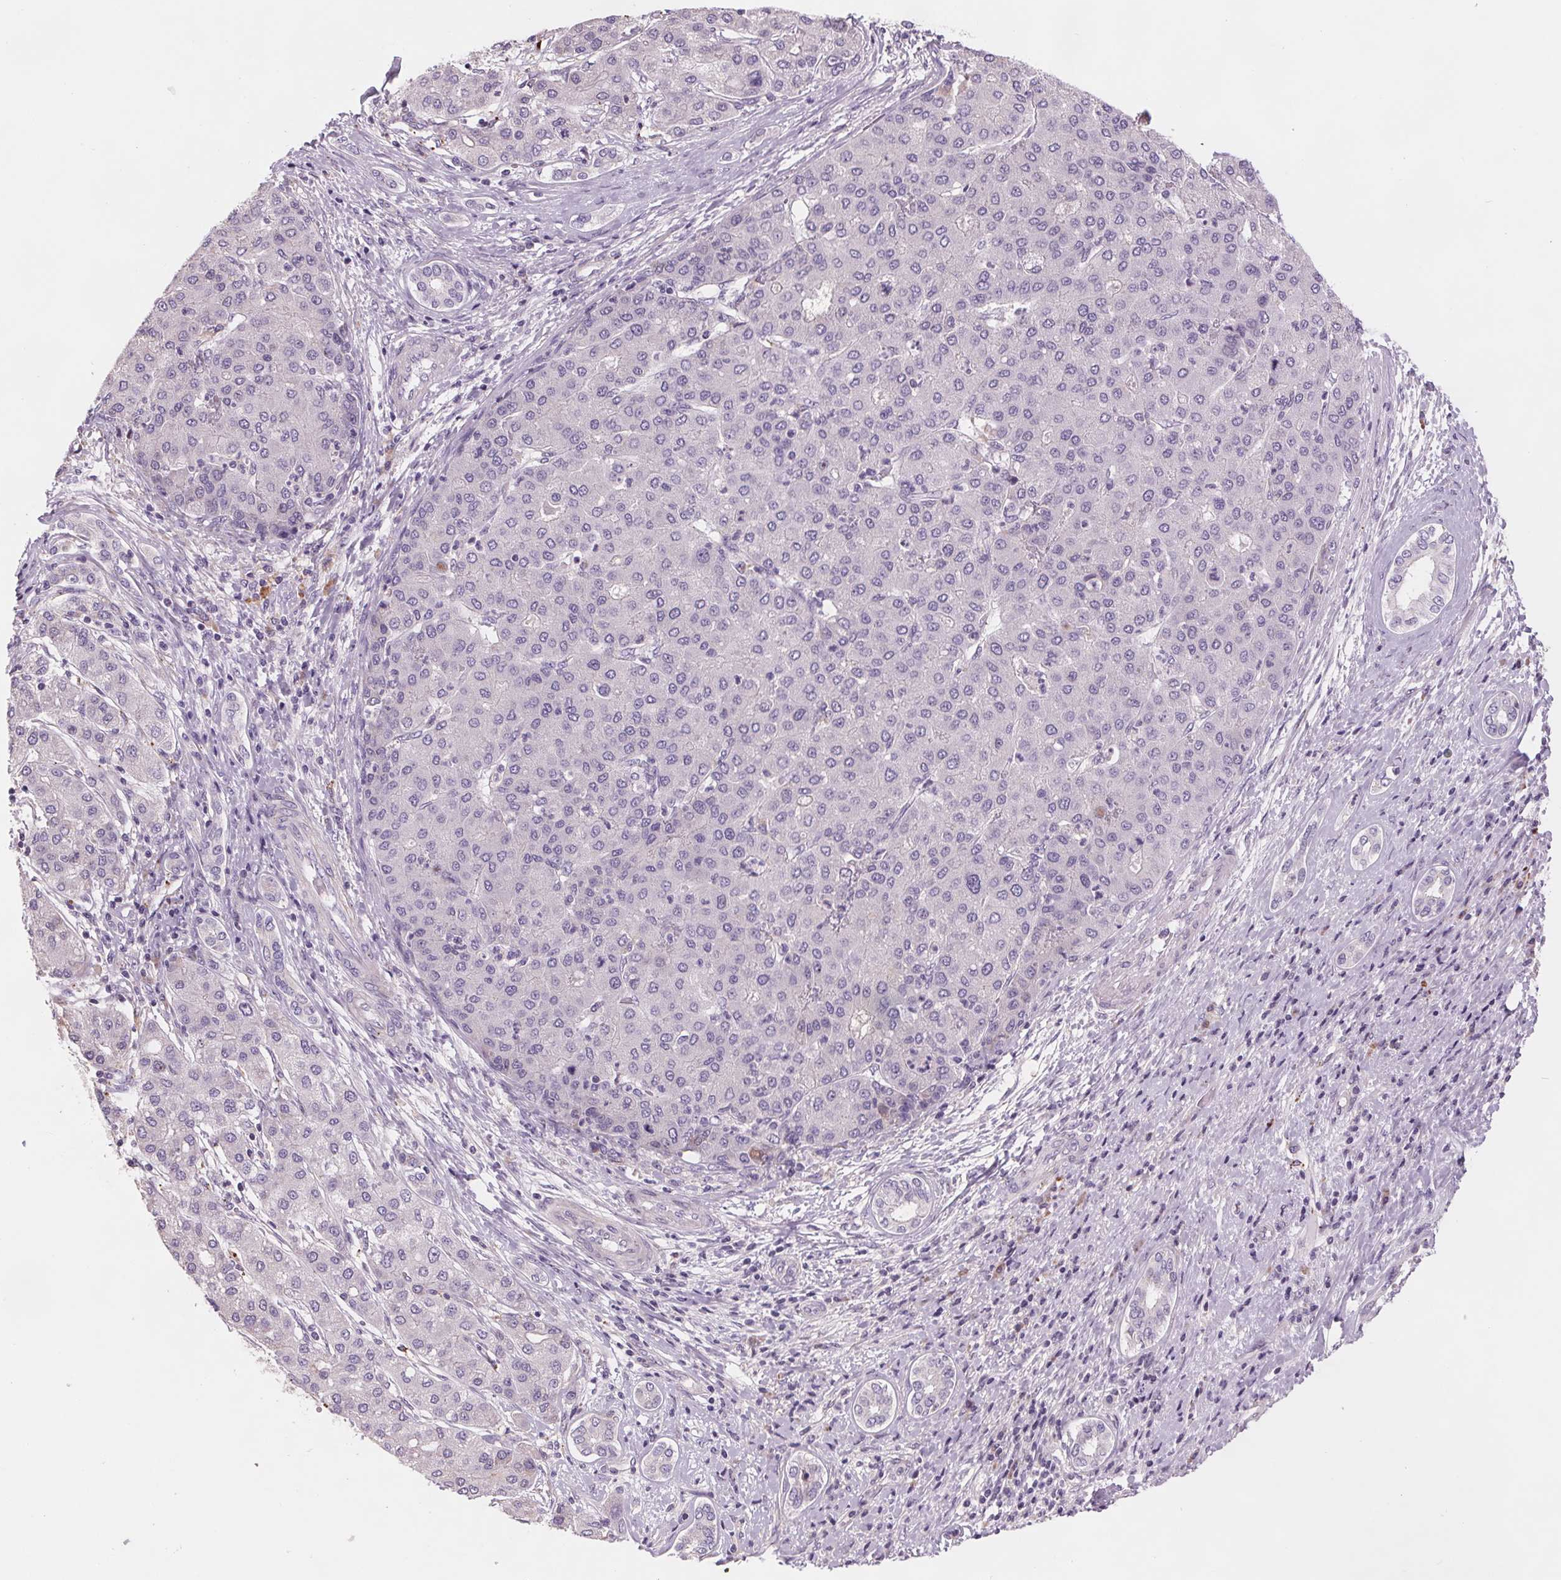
{"staining": {"intensity": "negative", "quantity": "none", "location": "none"}, "tissue": "liver cancer", "cell_type": "Tumor cells", "image_type": "cancer", "snomed": [{"axis": "morphology", "description": "Carcinoma, Hepatocellular, NOS"}, {"axis": "topography", "description": "Liver"}], "caption": "The photomicrograph exhibits no significant staining in tumor cells of liver cancer.", "gene": "SAMD5", "patient": {"sex": "male", "age": 65}}